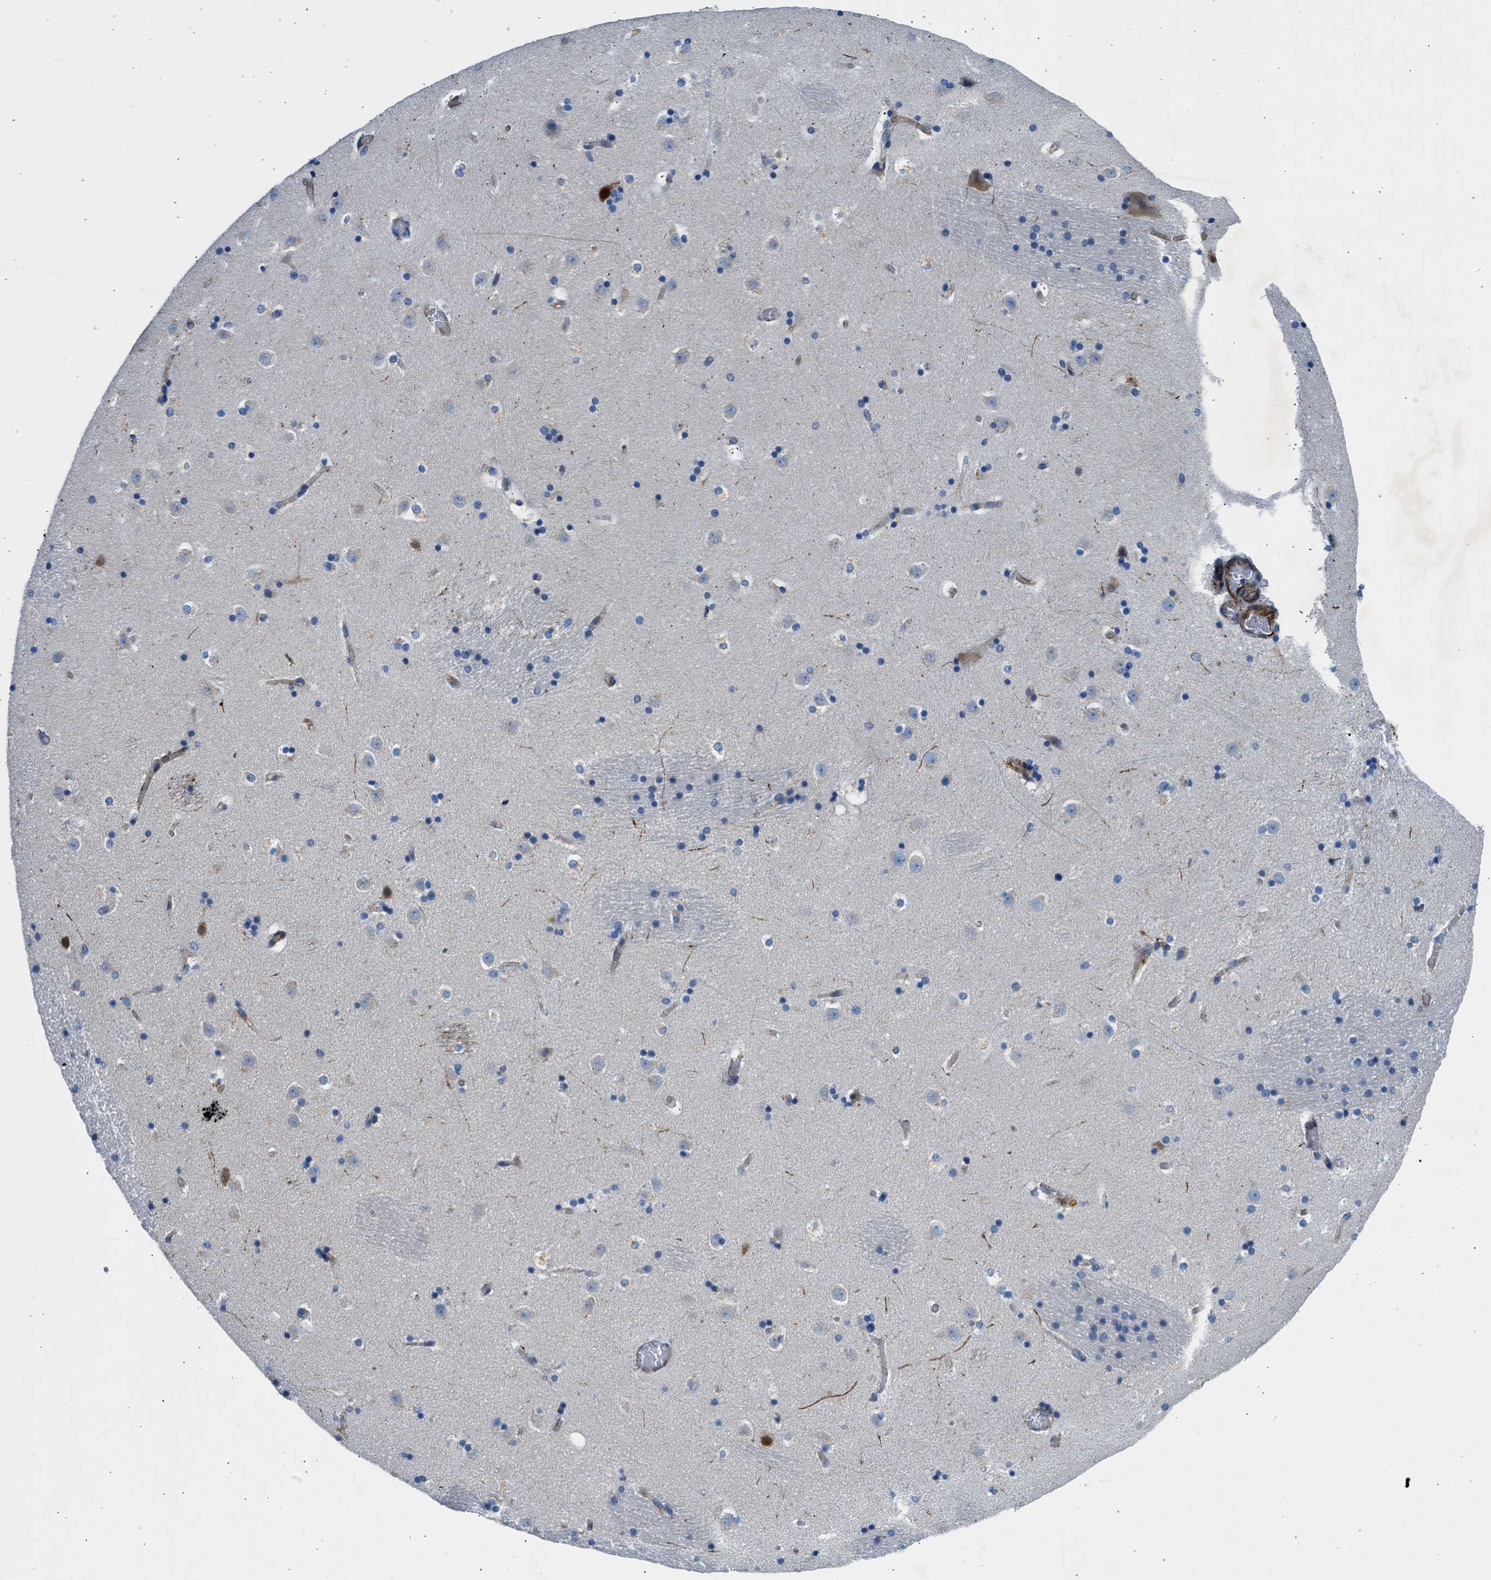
{"staining": {"intensity": "moderate", "quantity": "<25%", "location": "cytoplasmic/membranous"}, "tissue": "caudate", "cell_type": "Glial cells", "image_type": "normal", "snomed": [{"axis": "morphology", "description": "Normal tissue, NOS"}, {"axis": "topography", "description": "Lateral ventricle wall"}], "caption": "Normal caudate shows moderate cytoplasmic/membranous positivity in approximately <25% of glial cells.", "gene": "ULK4", "patient": {"sex": "male", "age": 45}}